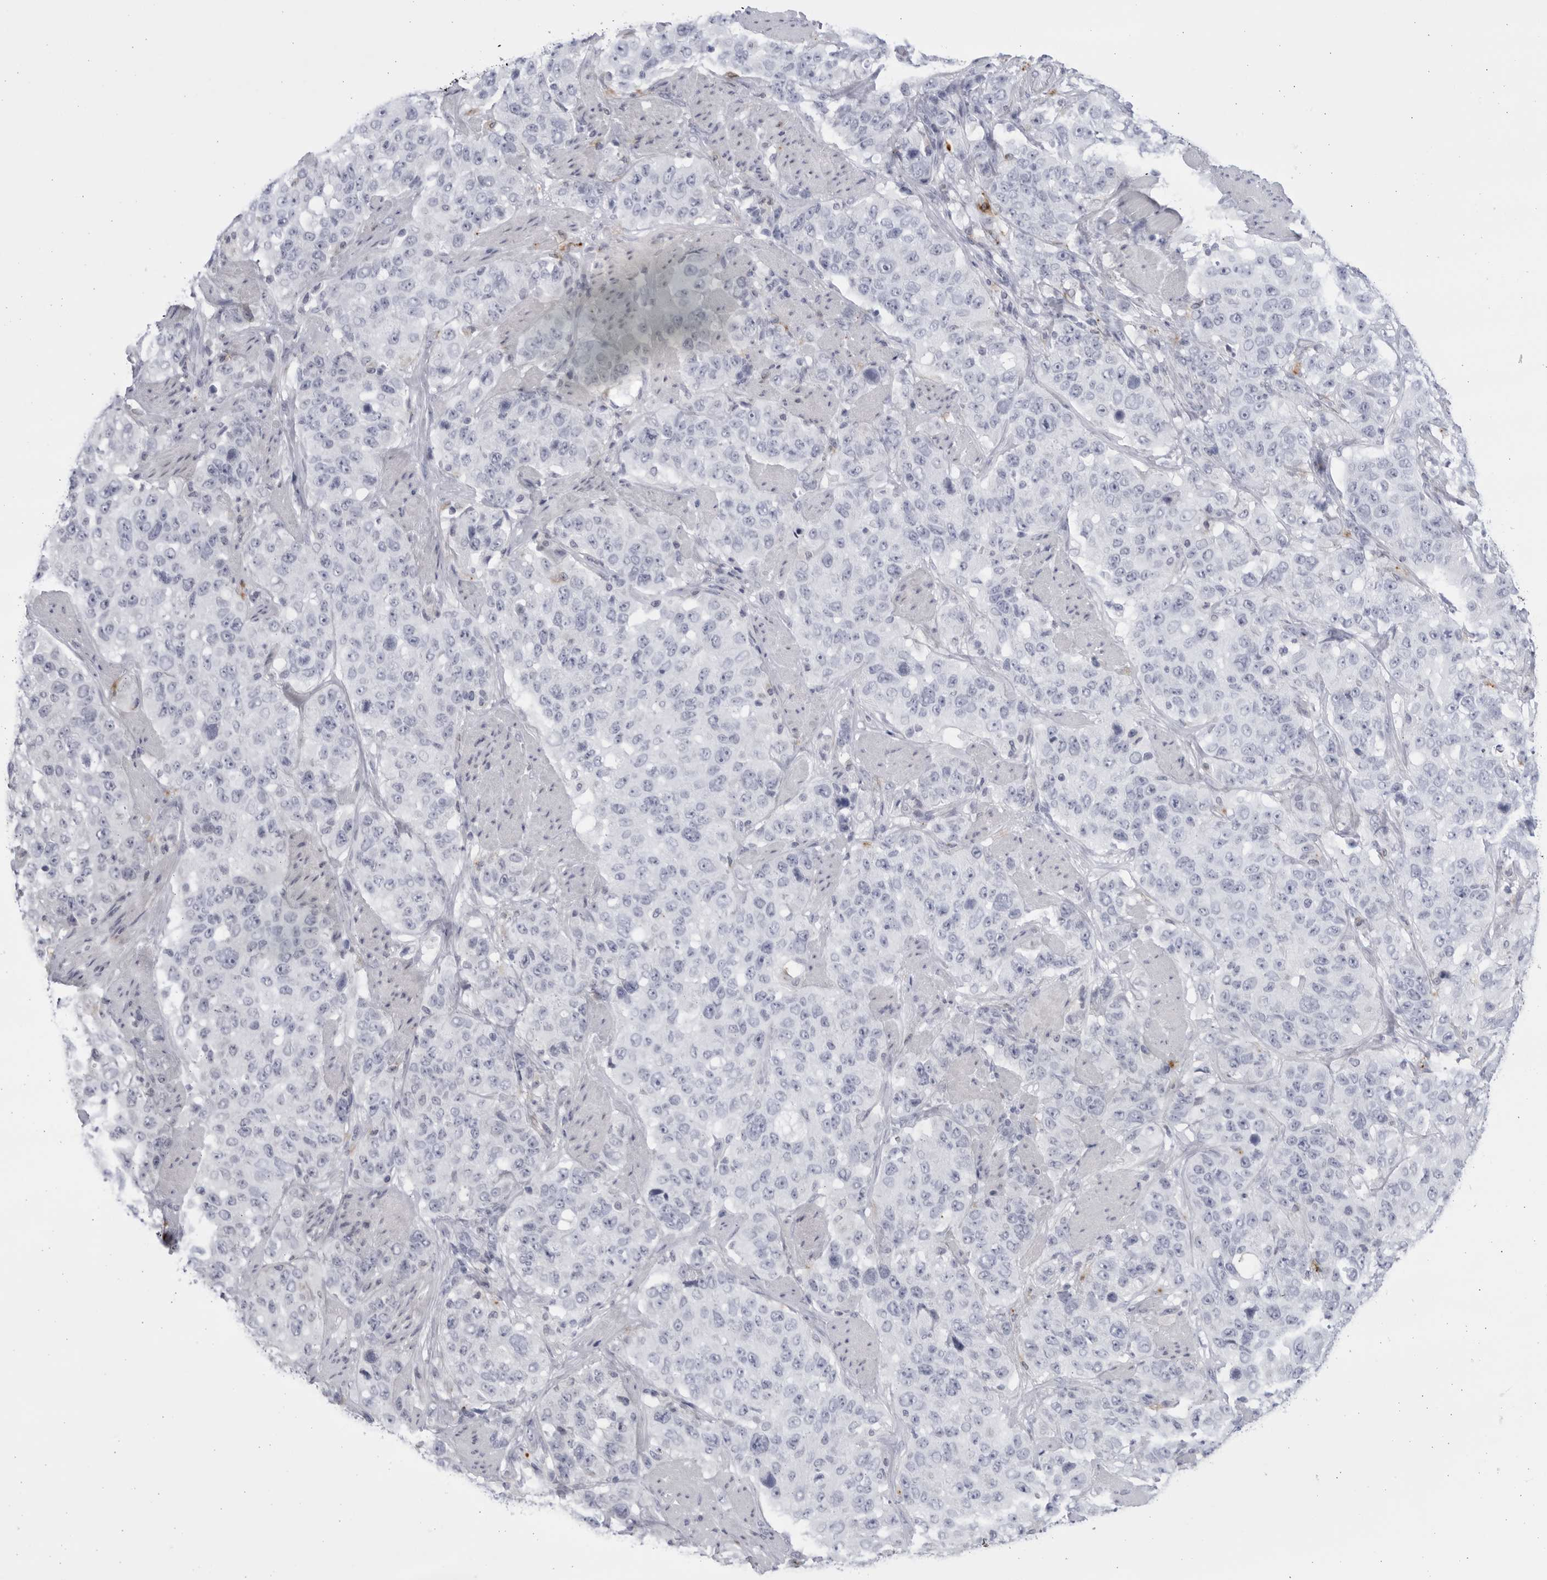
{"staining": {"intensity": "negative", "quantity": "none", "location": "none"}, "tissue": "stomach cancer", "cell_type": "Tumor cells", "image_type": "cancer", "snomed": [{"axis": "morphology", "description": "Adenocarcinoma, NOS"}, {"axis": "topography", "description": "Stomach"}], "caption": "This is an immunohistochemistry (IHC) image of adenocarcinoma (stomach). There is no positivity in tumor cells.", "gene": "CCDC181", "patient": {"sex": "male", "age": 48}}